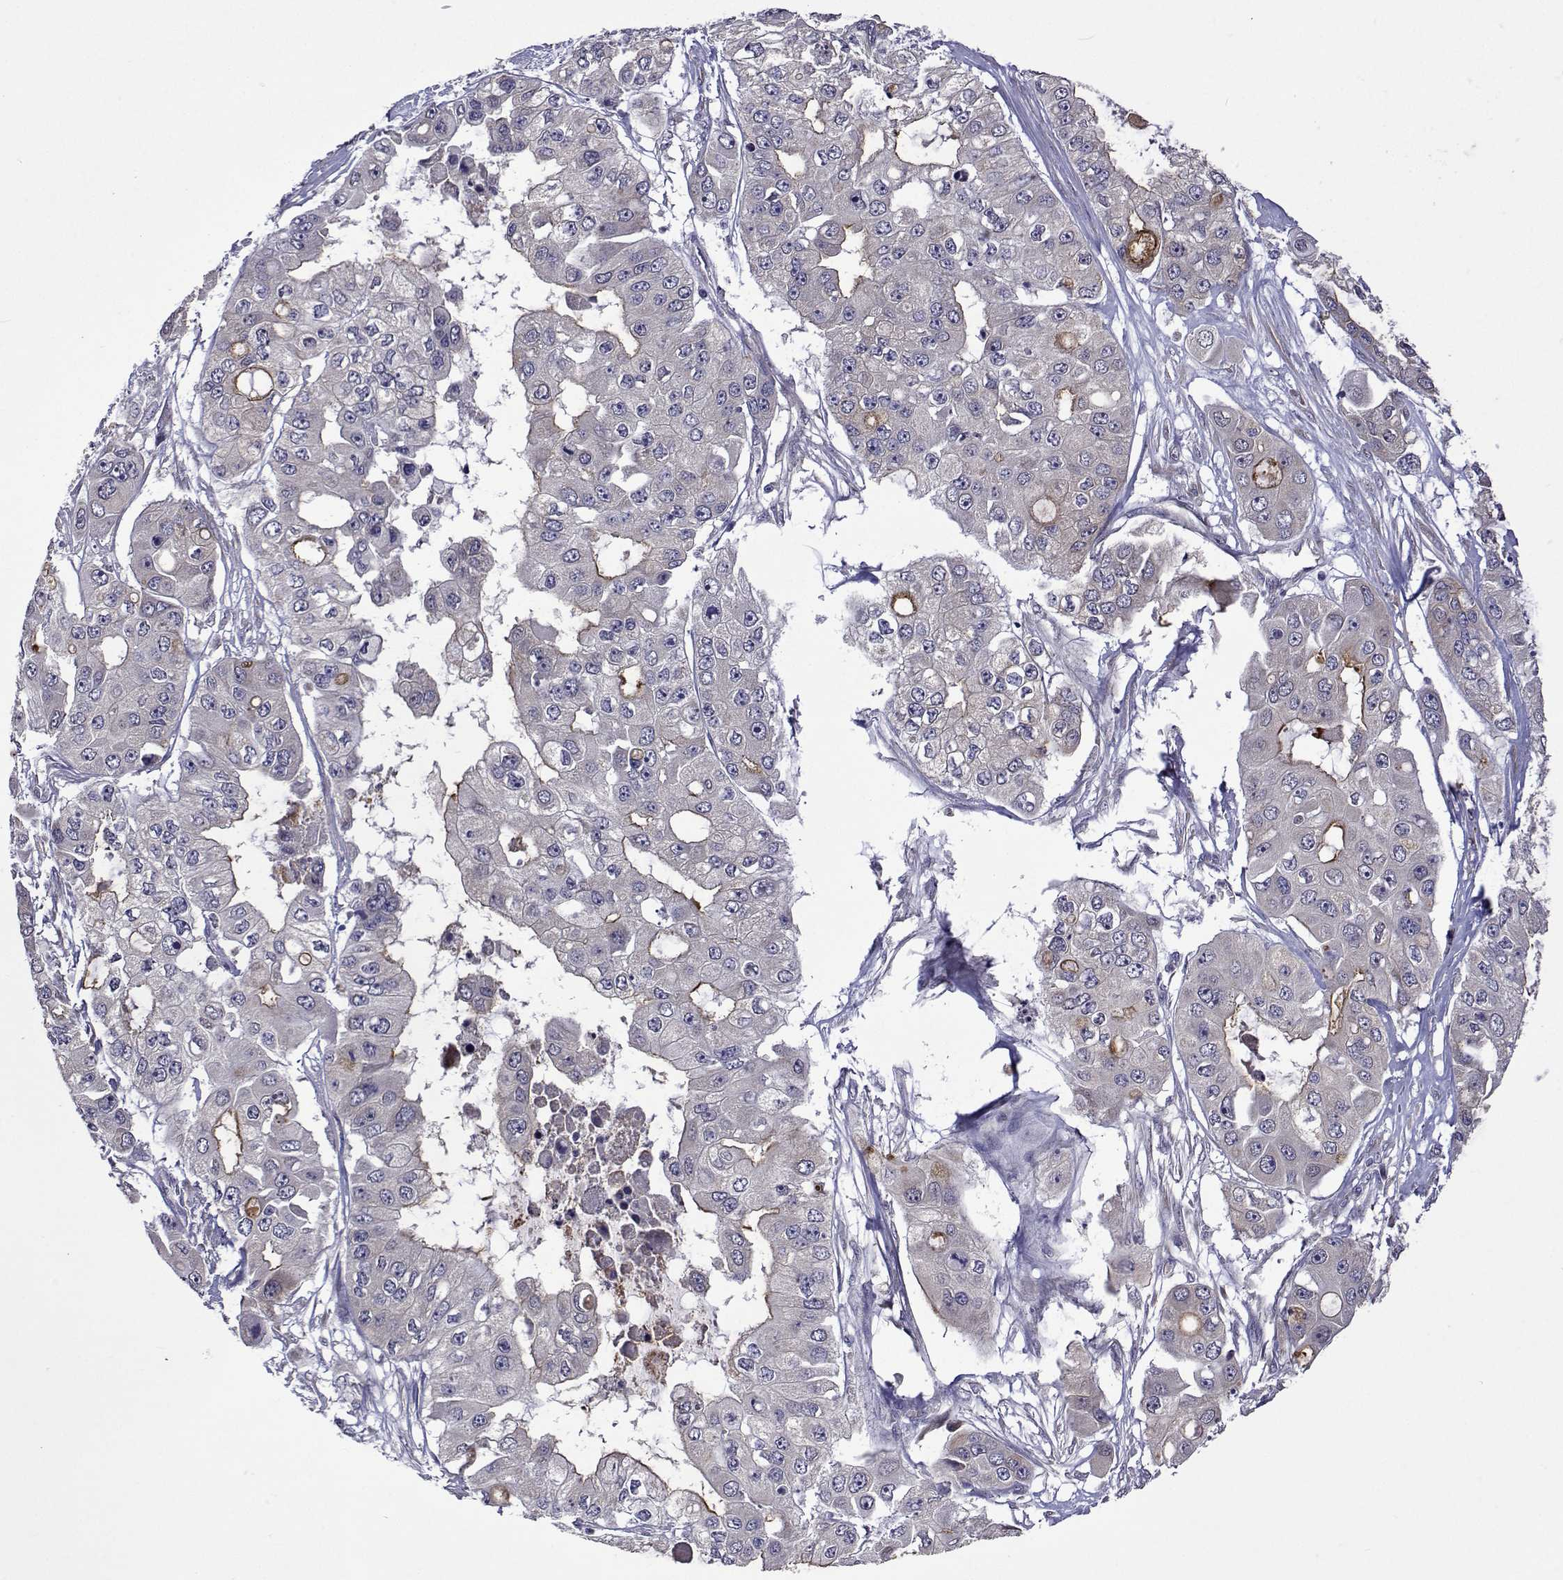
{"staining": {"intensity": "negative", "quantity": "none", "location": "none"}, "tissue": "ovarian cancer", "cell_type": "Tumor cells", "image_type": "cancer", "snomed": [{"axis": "morphology", "description": "Cystadenocarcinoma, serous, NOS"}, {"axis": "topography", "description": "Ovary"}], "caption": "Micrograph shows no protein positivity in tumor cells of ovarian cancer (serous cystadenocarcinoma) tissue. (Stains: DAB IHC with hematoxylin counter stain, Microscopy: brightfield microscopy at high magnification).", "gene": "TARBP2", "patient": {"sex": "female", "age": 56}}